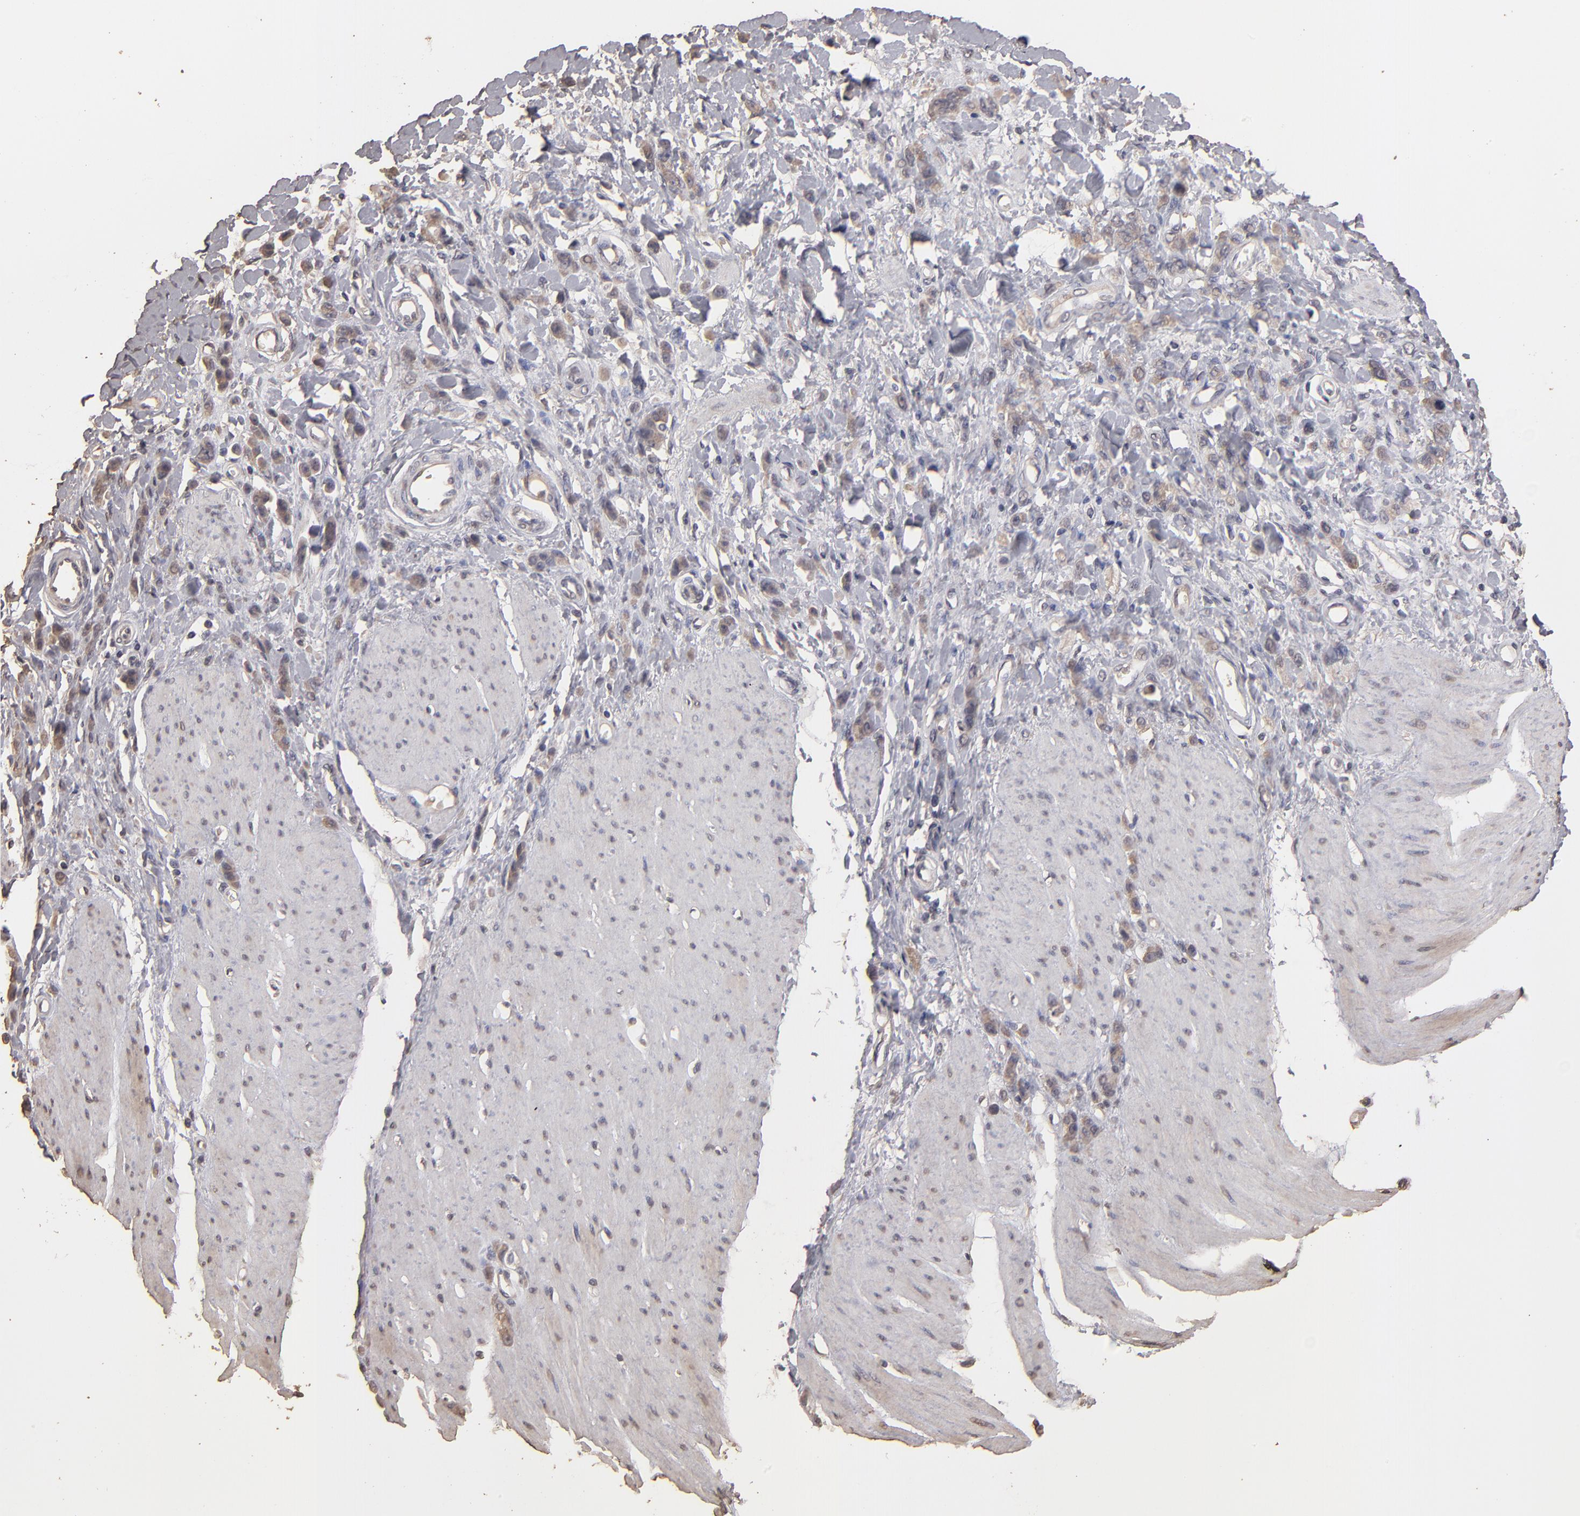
{"staining": {"intensity": "moderate", "quantity": "25%-75%", "location": "cytoplasmic/membranous"}, "tissue": "stomach cancer", "cell_type": "Tumor cells", "image_type": "cancer", "snomed": [{"axis": "morphology", "description": "Normal tissue, NOS"}, {"axis": "morphology", "description": "Adenocarcinoma, NOS"}, {"axis": "topography", "description": "Stomach"}], "caption": "Immunohistochemistry micrograph of stomach cancer stained for a protein (brown), which reveals medium levels of moderate cytoplasmic/membranous expression in about 25%-75% of tumor cells.", "gene": "OPHN1", "patient": {"sex": "male", "age": 82}}